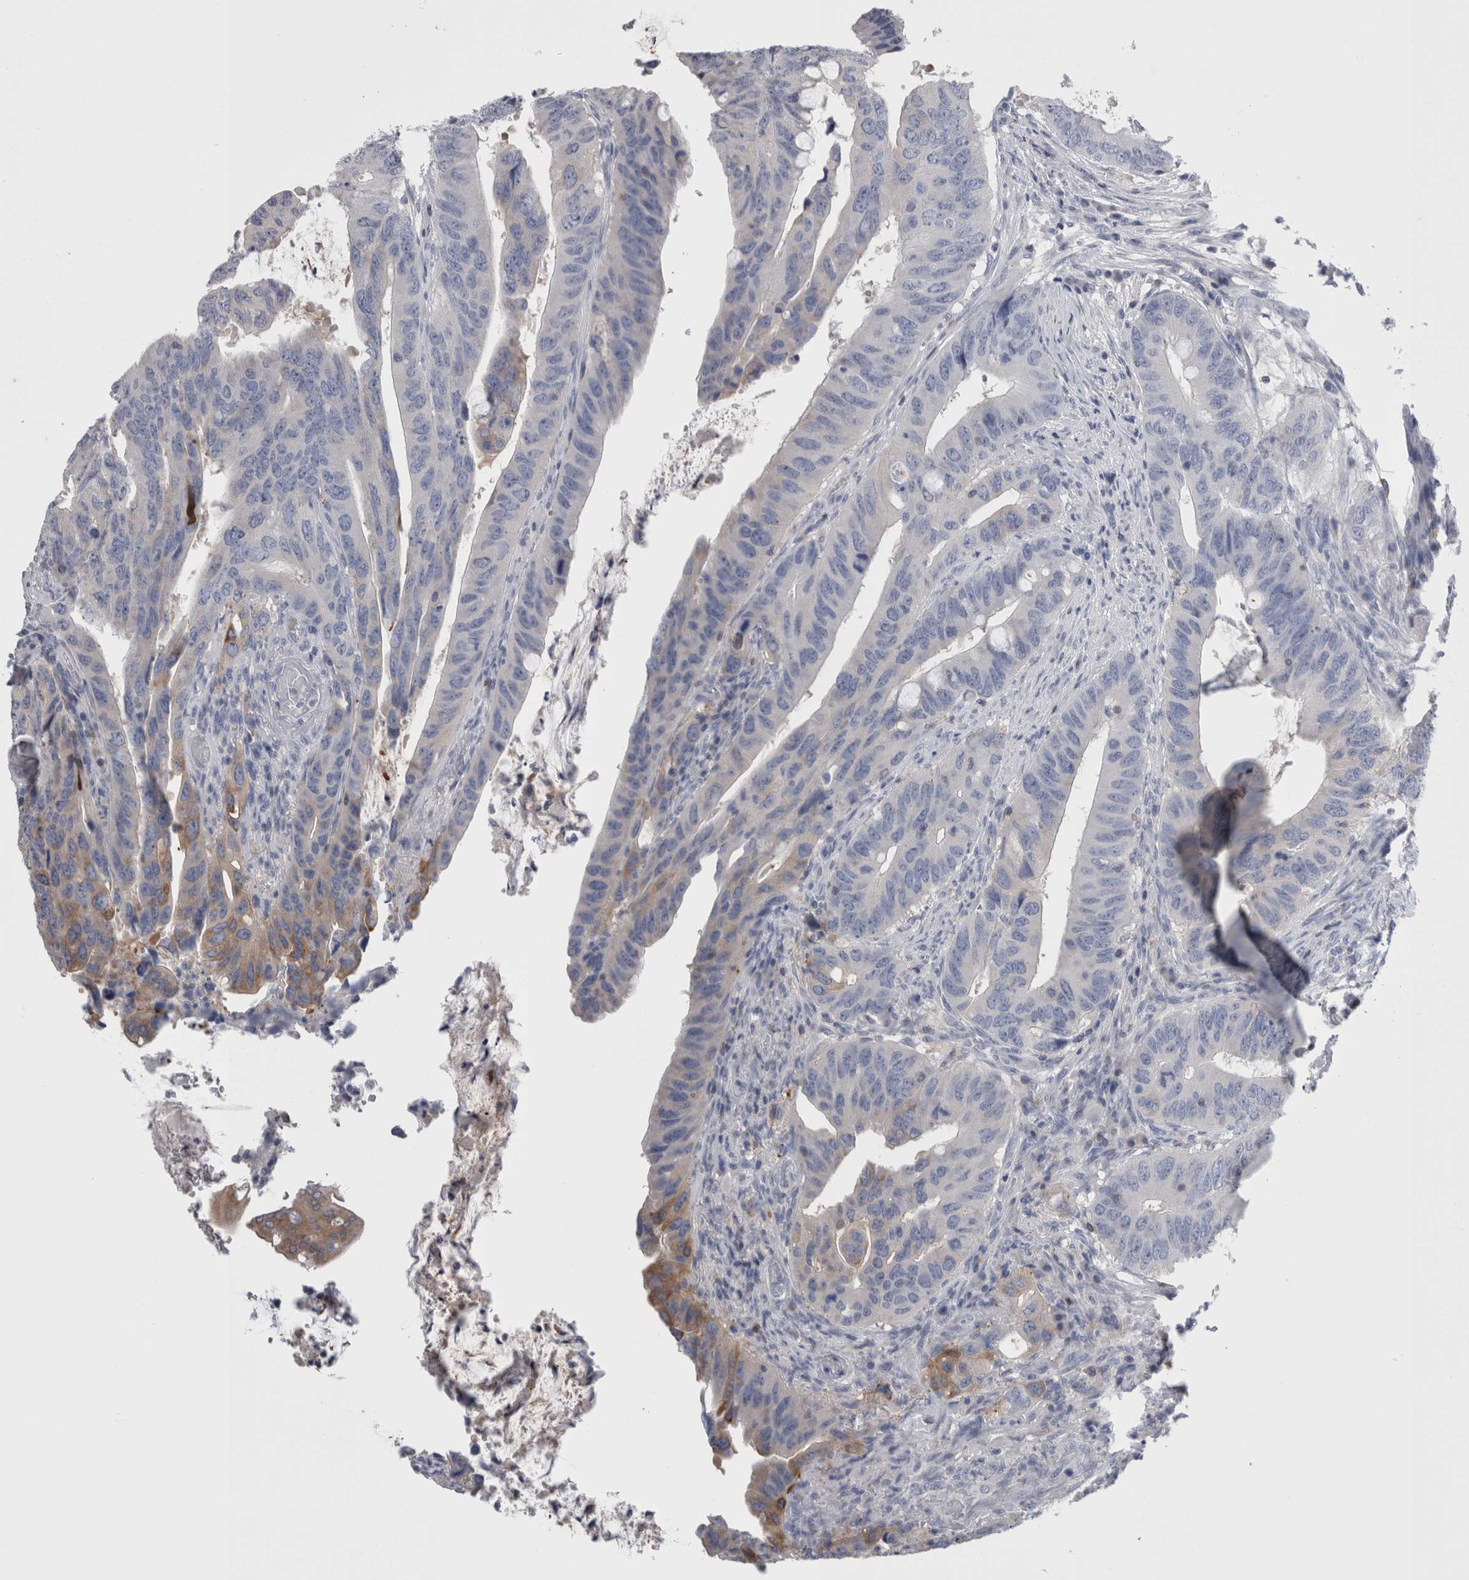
{"staining": {"intensity": "moderate", "quantity": "<25%", "location": "cytoplasmic/membranous"}, "tissue": "colorectal cancer", "cell_type": "Tumor cells", "image_type": "cancer", "snomed": [{"axis": "morphology", "description": "Adenocarcinoma, NOS"}, {"axis": "topography", "description": "Colon"}], "caption": "Colorectal adenocarcinoma stained for a protein displays moderate cytoplasmic/membranous positivity in tumor cells.", "gene": "DCTN6", "patient": {"sex": "male", "age": 71}}